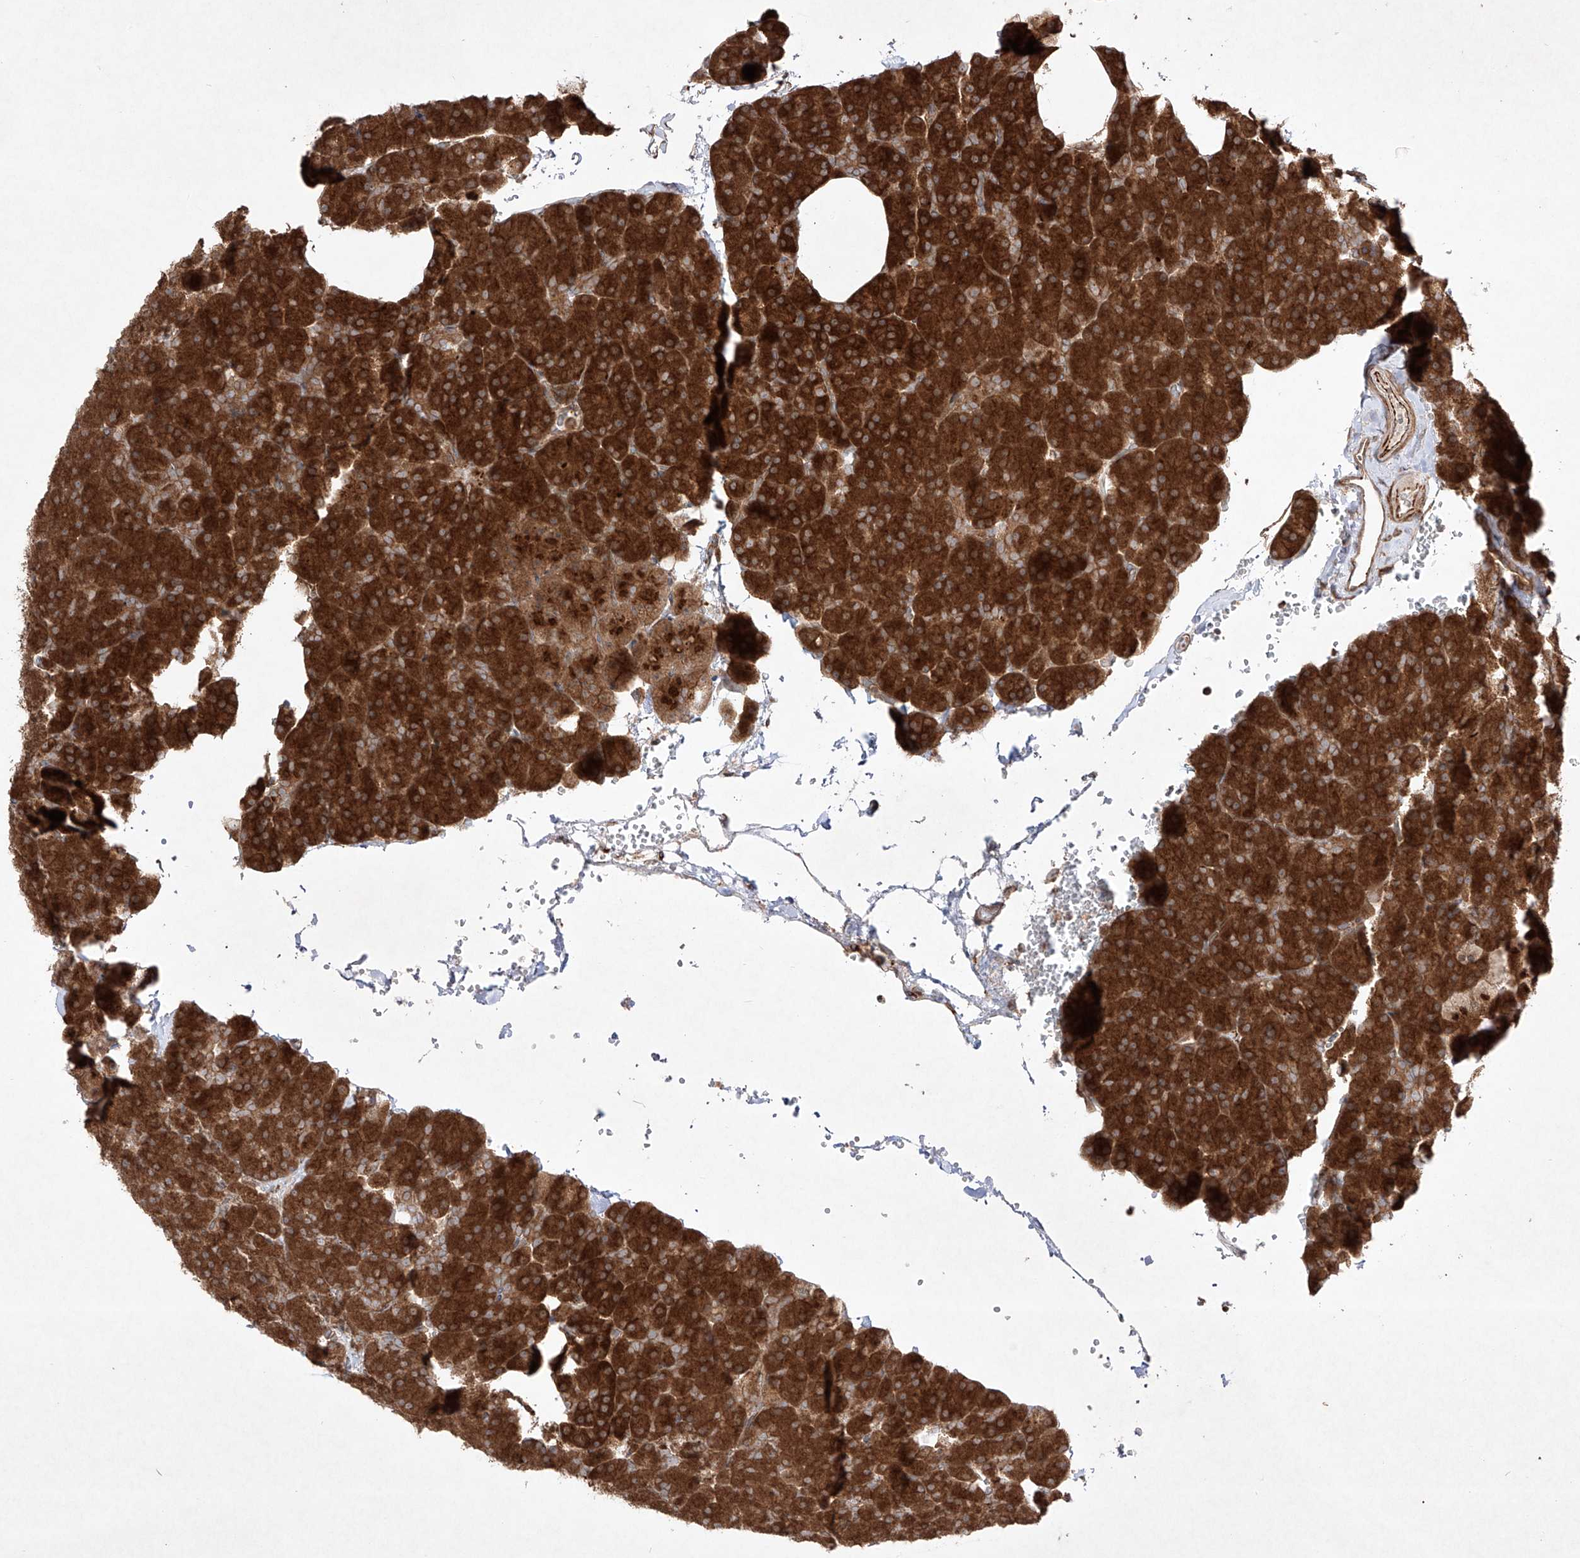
{"staining": {"intensity": "strong", "quantity": ">75%", "location": "cytoplasmic/membranous"}, "tissue": "pancreas", "cell_type": "Exocrine glandular cells", "image_type": "normal", "snomed": [{"axis": "morphology", "description": "Normal tissue, NOS"}, {"axis": "morphology", "description": "Carcinoid, malignant, NOS"}, {"axis": "topography", "description": "Pancreas"}], "caption": "Immunohistochemical staining of unremarkable human pancreas shows strong cytoplasmic/membranous protein positivity in approximately >75% of exocrine glandular cells. The staining was performed using DAB to visualize the protein expression in brown, while the nuclei were stained in blue with hematoxylin (Magnification: 20x).", "gene": "YKT6", "patient": {"sex": "female", "age": 35}}